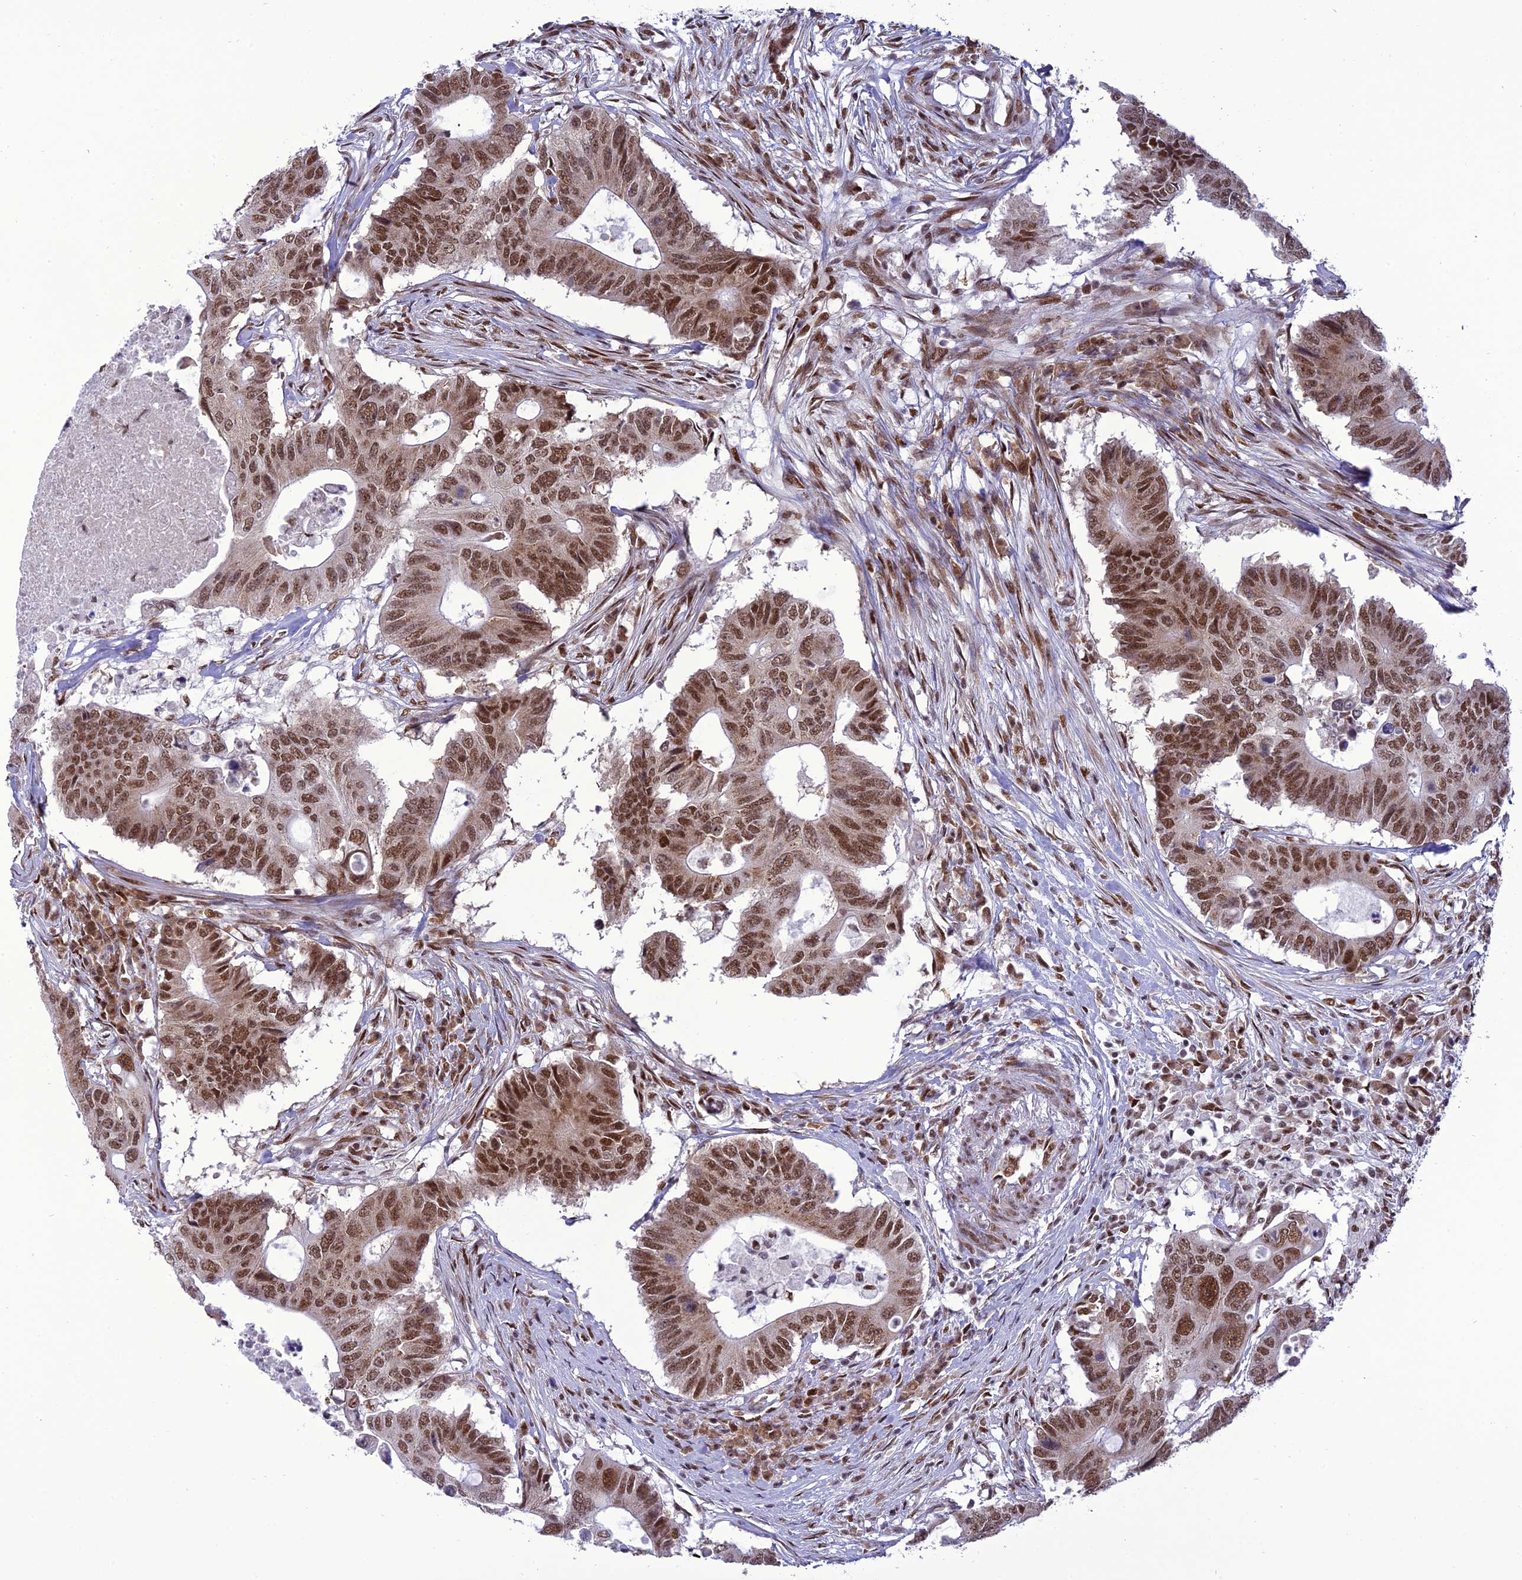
{"staining": {"intensity": "moderate", "quantity": ">75%", "location": "nuclear"}, "tissue": "colorectal cancer", "cell_type": "Tumor cells", "image_type": "cancer", "snomed": [{"axis": "morphology", "description": "Adenocarcinoma, NOS"}, {"axis": "topography", "description": "Colon"}], "caption": "This histopathology image demonstrates adenocarcinoma (colorectal) stained with IHC to label a protein in brown. The nuclear of tumor cells show moderate positivity for the protein. Nuclei are counter-stained blue.", "gene": "DDX1", "patient": {"sex": "male", "age": 71}}